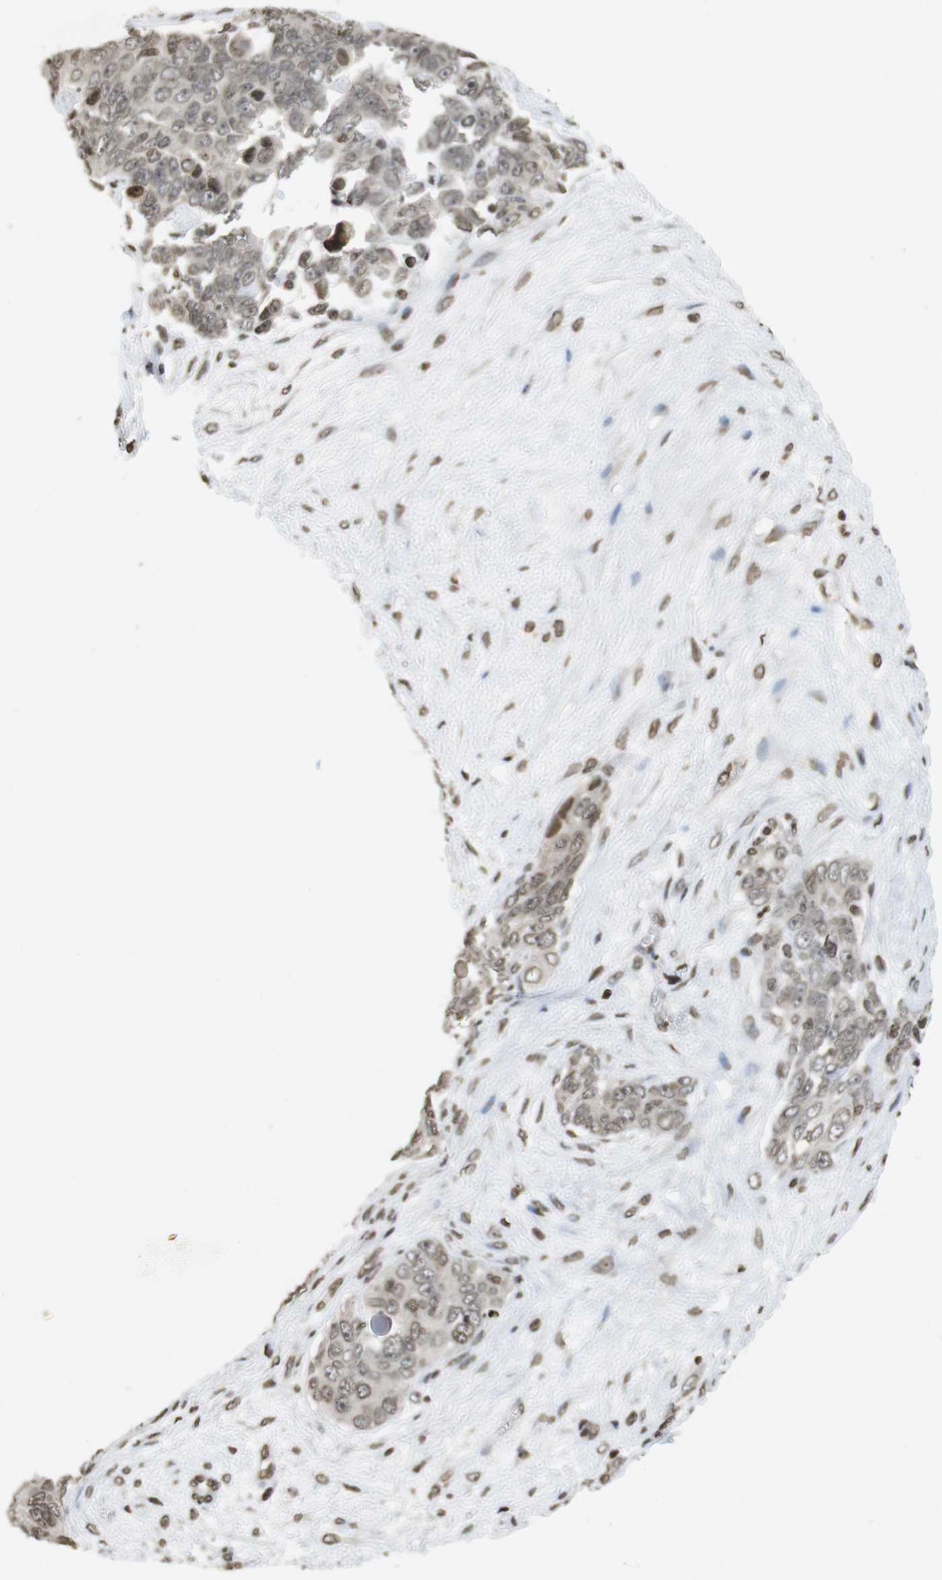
{"staining": {"intensity": "weak", "quantity": "25%-75%", "location": "cytoplasmic/membranous,nuclear"}, "tissue": "ovarian cancer", "cell_type": "Tumor cells", "image_type": "cancer", "snomed": [{"axis": "morphology", "description": "Carcinoma, endometroid"}, {"axis": "topography", "description": "Ovary"}], "caption": "About 25%-75% of tumor cells in human ovarian endometroid carcinoma display weak cytoplasmic/membranous and nuclear protein expression as visualized by brown immunohistochemical staining.", "gene": "FOXA3", "patient": {"sex": "female", "age": 51}}